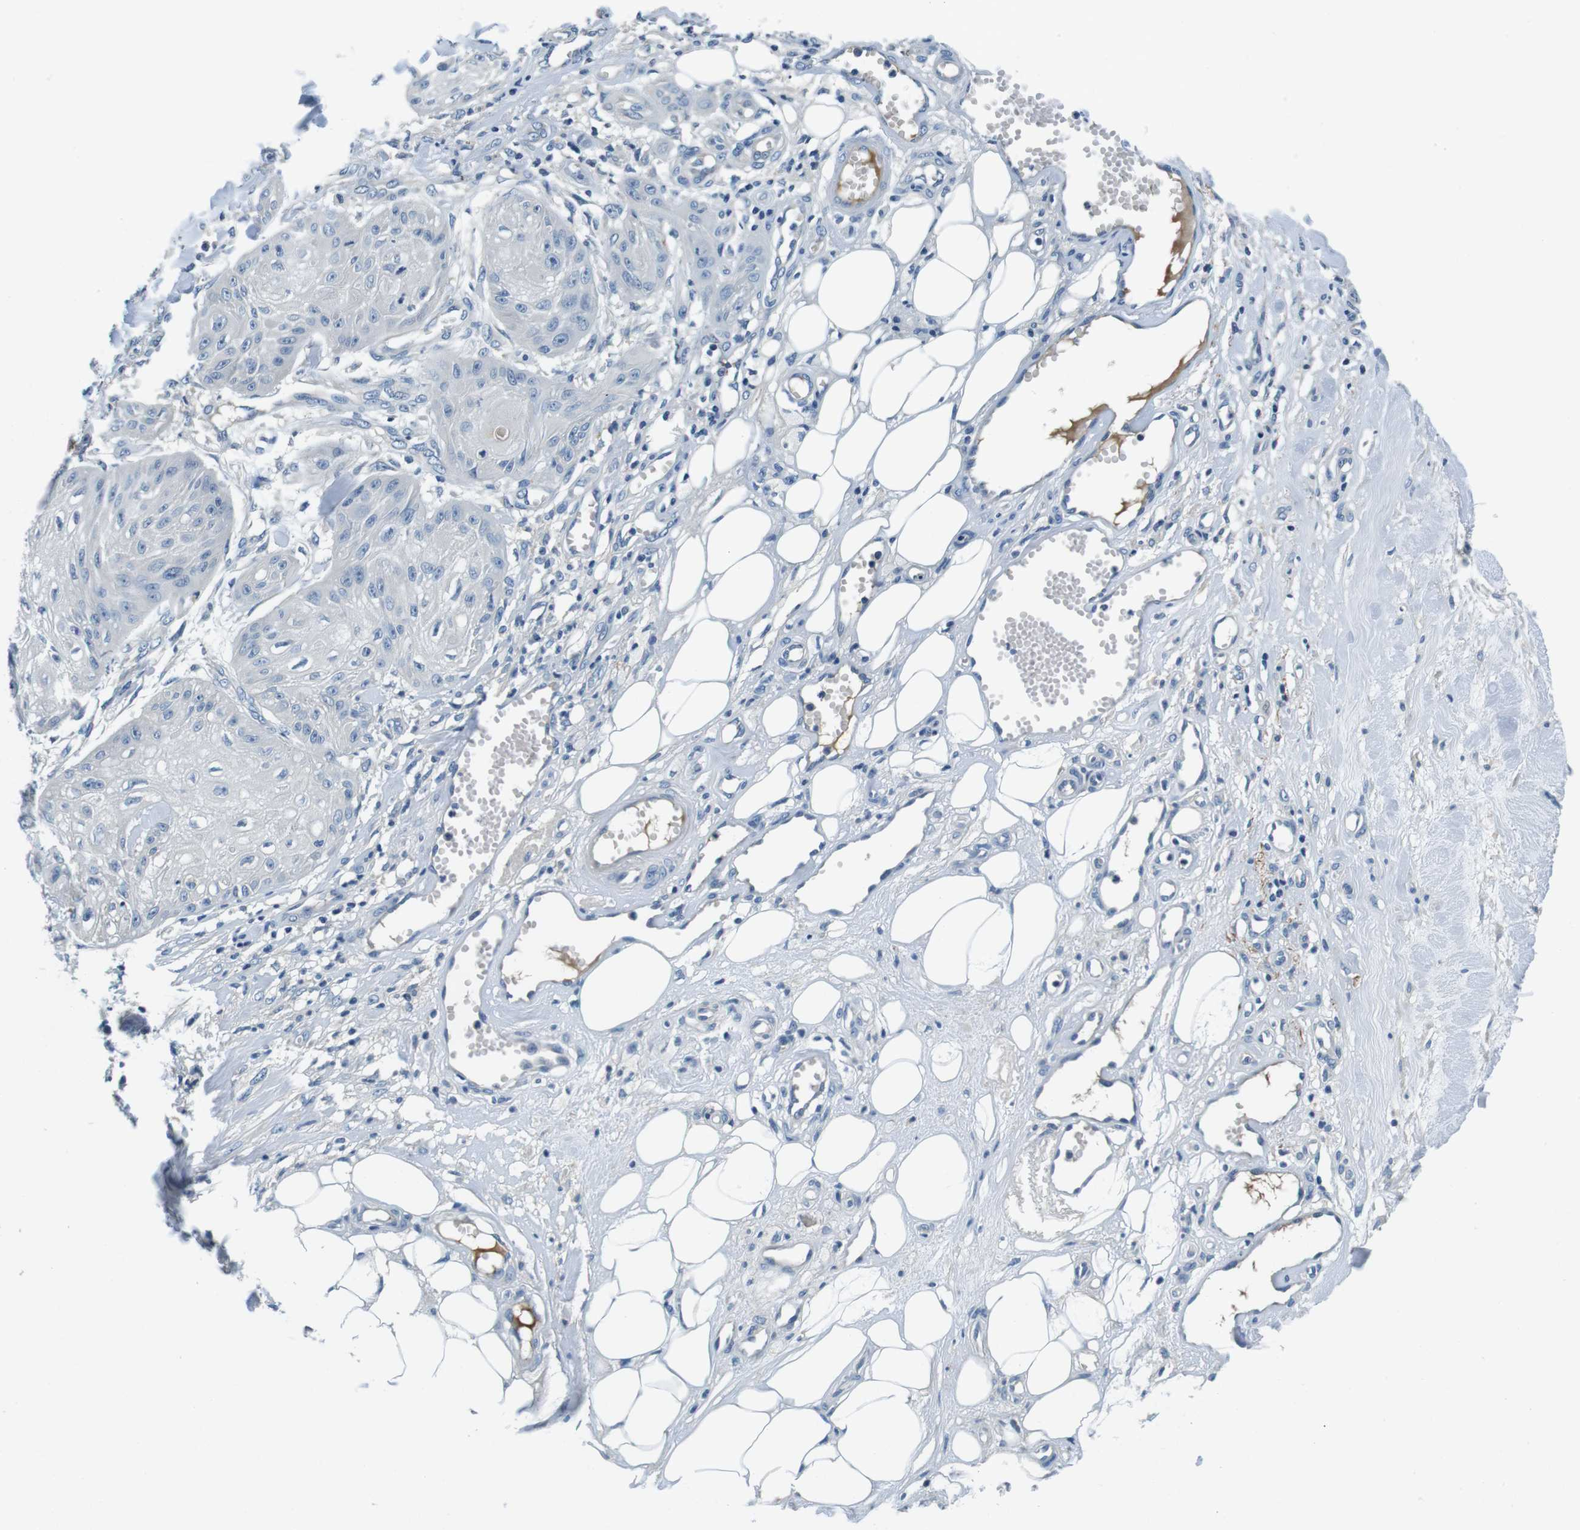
{"staining": {"intensity": "negative", "quantity": "none", "location": "none"}, "tissue": "skin cancer", "cell_type": "Tumor cells", "image_type": "cancer", "snomed": [{"axis": "morphology", "description": "Squamous cell carcinoma, NOS"}, {"axis": "topography", "description": "Skin"}], "caption": "Tumor cells show no significant expression in skin squamous cell carcinoma.", "gene": "KCNJ5", "patient": {"sex": "male", "age": 74}}